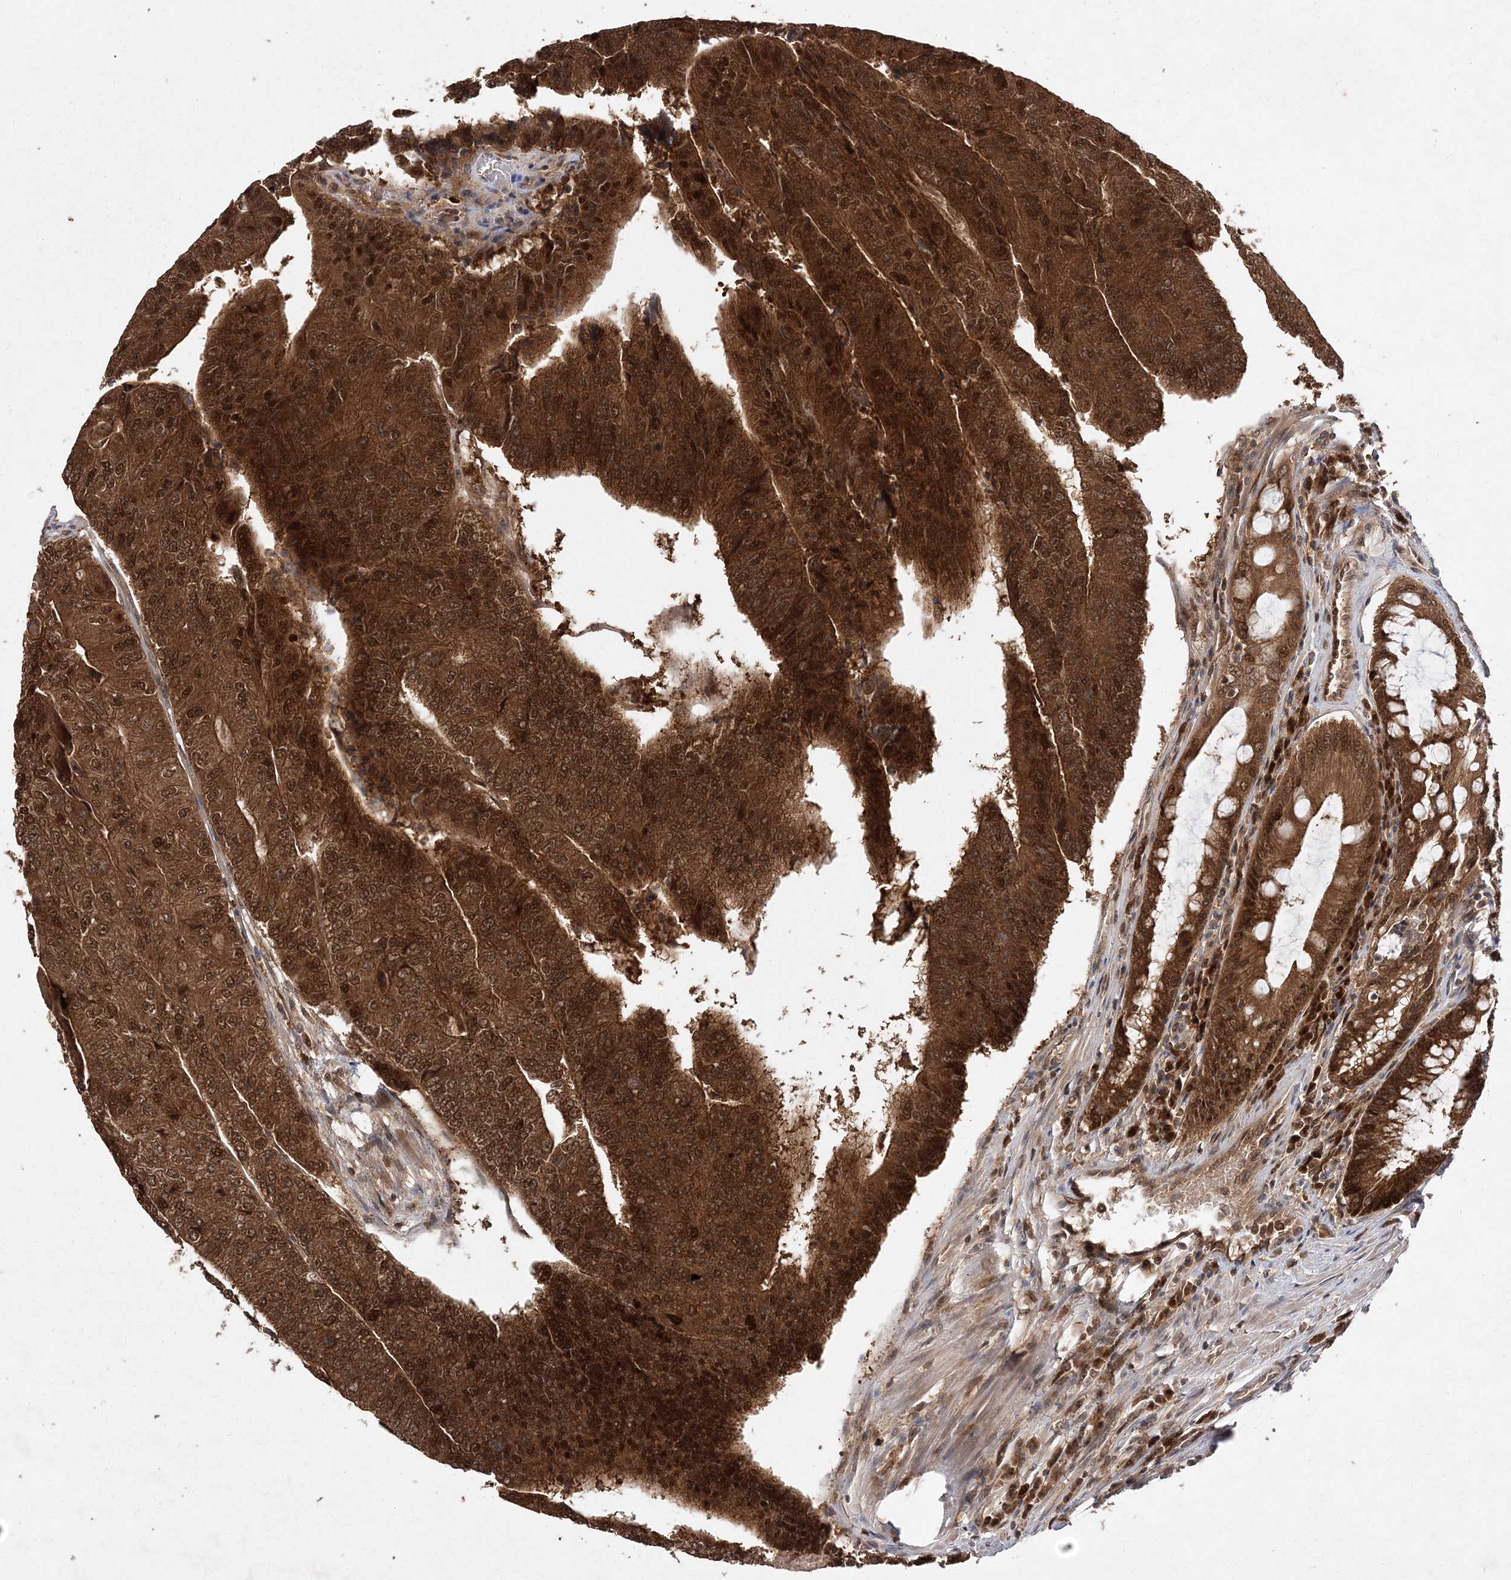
{"staining": {"intensity": "strong", "quantity": ">75%", "location": "cytoplasmic/membranous,nuclear"}, "tissue": "colorectal cancer", "cell_type": "Tumor cells", "image_type": "cancer", "snomed": [{"axis": "morphology", "description": "Adenocarcinoma, NOS"}, {"axis": "topography", "description": "Colon"}], "caption": "High-magnification brightfield microscopy of colorectal cancer (adenocarcinoma) stained with DAB (3,3'-diaminobenzidine) (brown) and counterstained with hematoxylin (blue). tumor cells exhibit strong cytoplasmic/membranous and nuclear positivity is seen in about>75% of cells. (Brightfield microscopy of DAB IHC at high magnification).", "gene": "NIF3L1", "patient": {"sex": "female", "age": 67}}